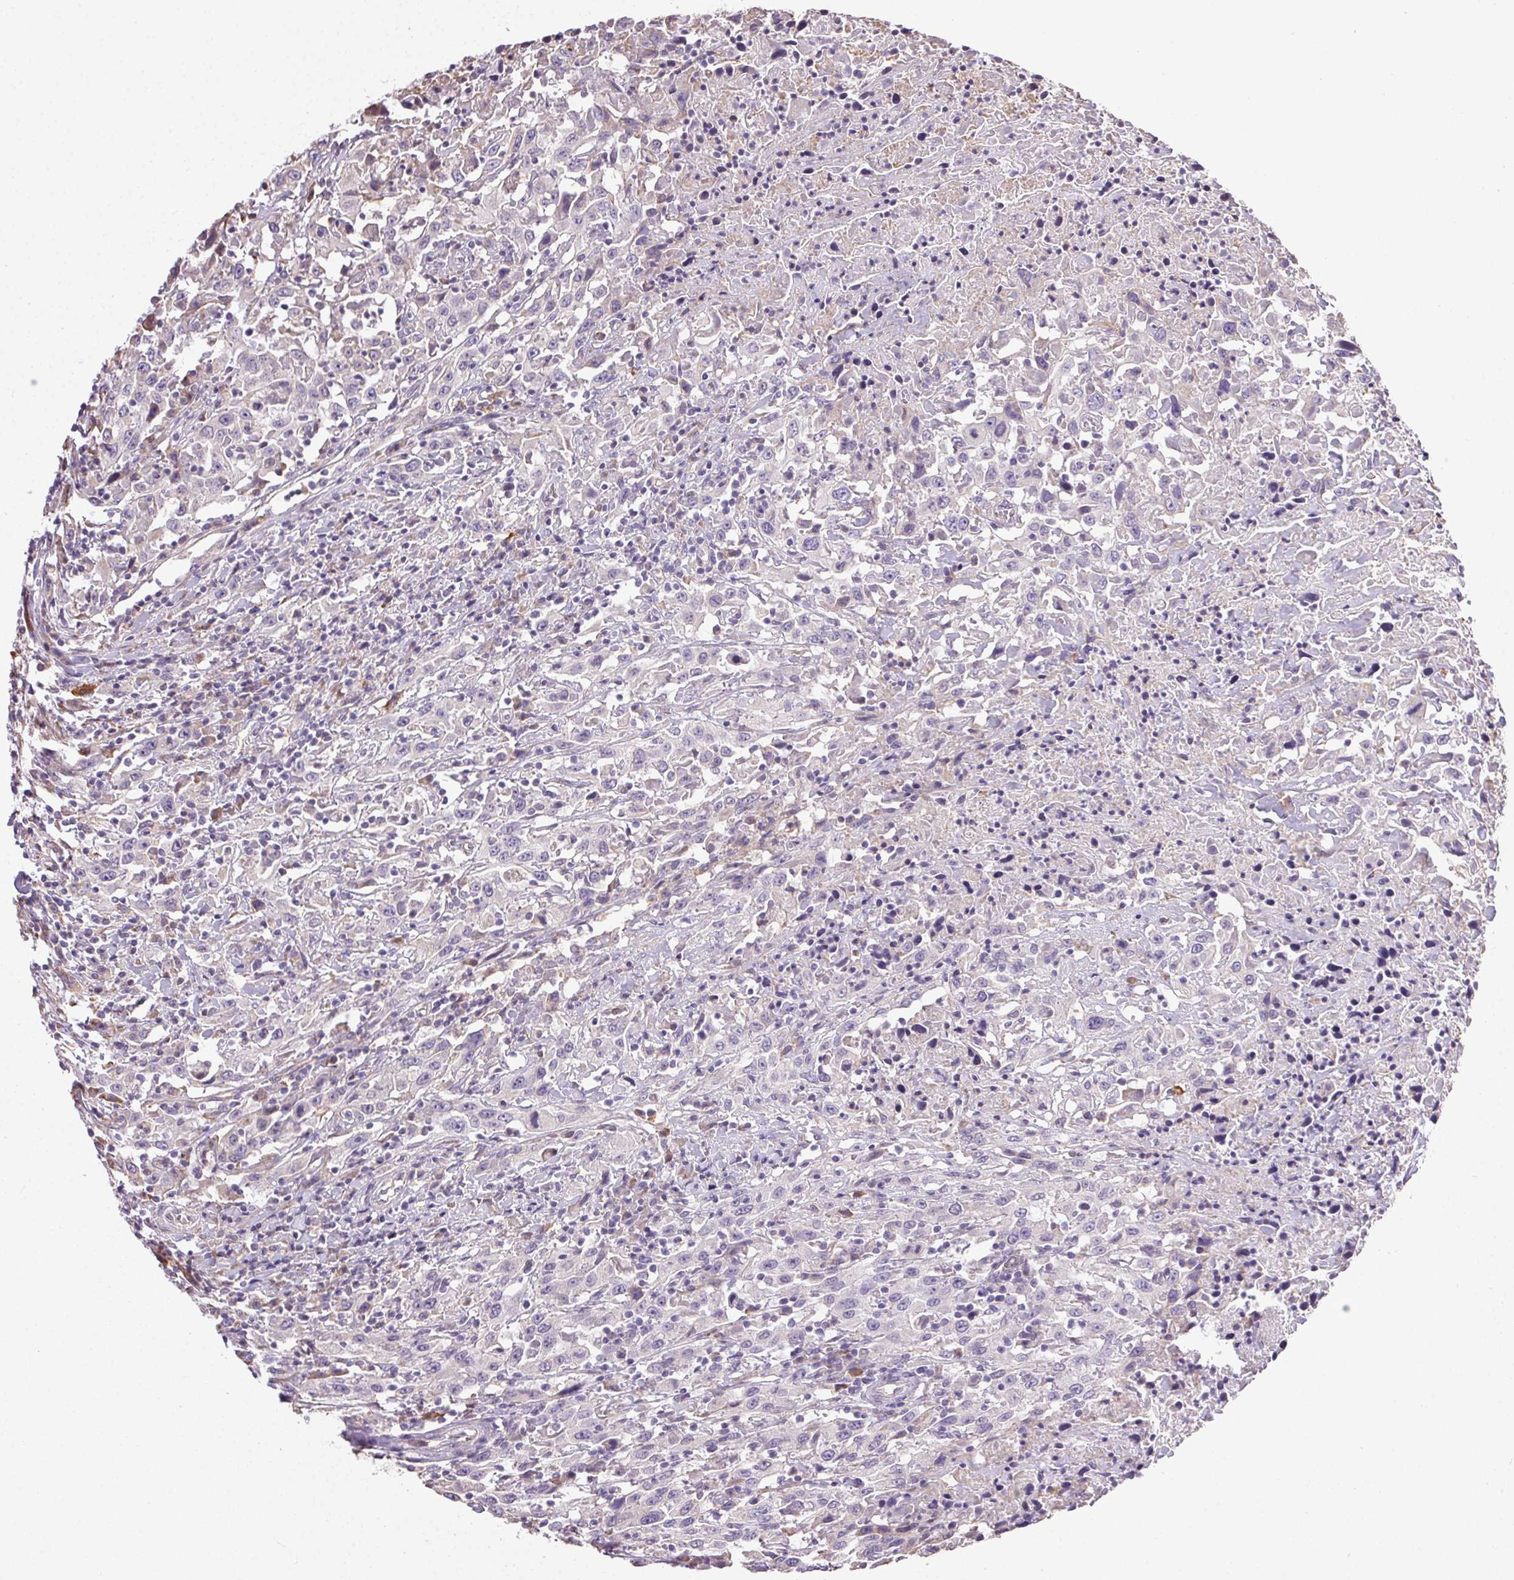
{"staining": {"intensity": "negative", "quantity": "none", "location": "none"}, "tissue": "urothelial cancer", "cell_type": "Tumor cells", "image_type": "cancer", "snomed": [{"axis": "morphology", "description": "Urothelial carcinoma, High grade"}, {"axis": "topography", "description": "Urinary bladder"}], "caption": "DAB (3,3'-diaminobenzidine) immunohistochemical staining of high-grade urothelial carcinoma shows no significant expression in tumor cells.", "gene": "SNX31", "patient": {"sex": "male", "age": 61}}